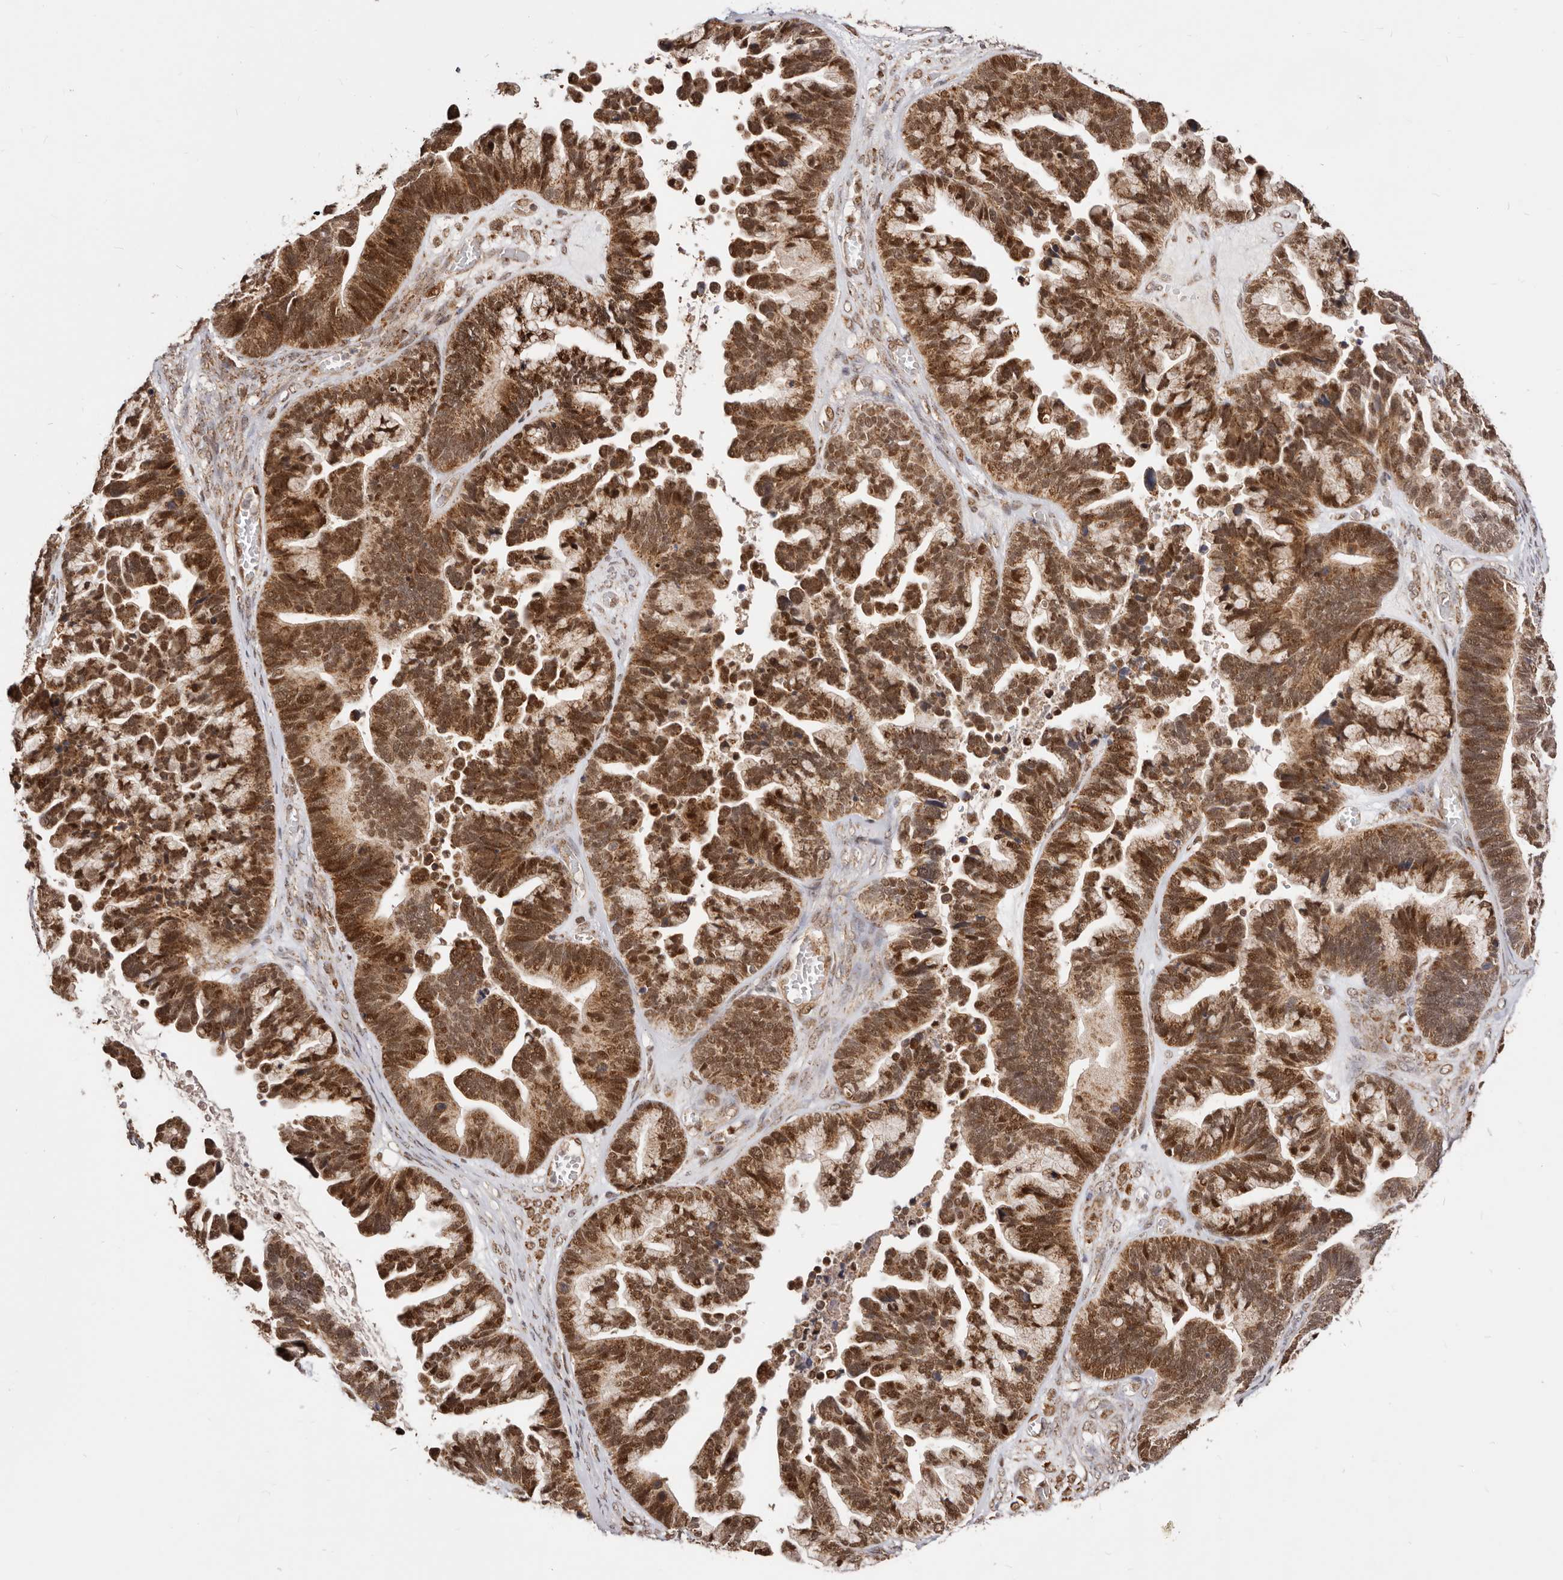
{"staining": {"intensity": "strong", "quantity": ">75%", "location": "cytoplasmic/membranous,nuclear"}, "tissue": "ovarian cancer", "cell_type": "Tumor cells", "image_type": "cancer", "snomed": [{"axis": "morphology", "description": "Cystadenocarcinoma, serous, NOS"}, {"axis": "topography", "description": "Ovary"}], "caption": "Brown immunohistochemical staining in serous cystadenocarcinoma (ovarian) shows strong cytoplasmic/membranous and nuclear expression in about >75% of tumor cells.", "gene": "SEC14L1", "patient": {"sex": "female", "age": 56}}